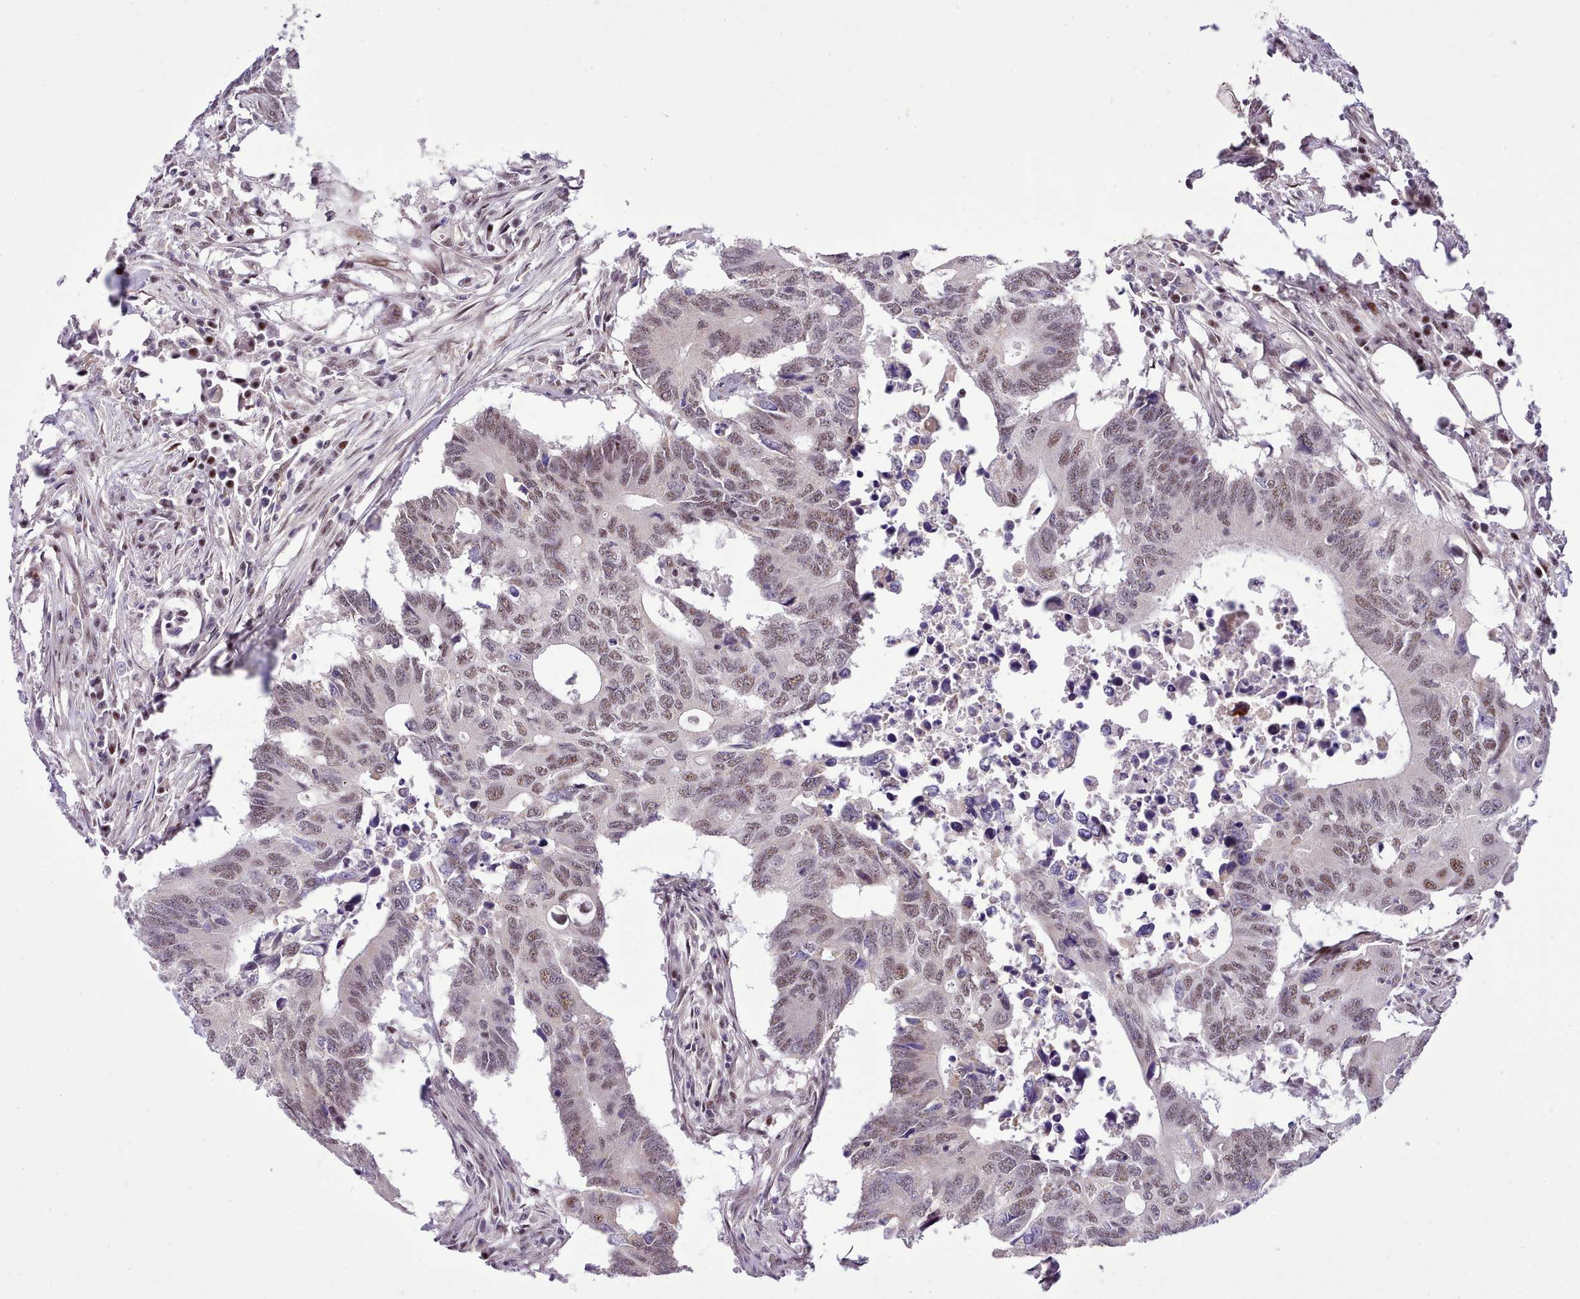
{"staining": {"intensity": "weak", "quantity": "25%-75%", "location": "nuclear"}, "tissue": "colorectal cancer", "cell_type": "Tumor cells", "image_type": "cancer", "snomed": [{"axis": "morphology", "description": "Adenocarcinoma, NOS"}, {"axis": "topography", "description": "Colon"}], "caption": "Adenocarcinoma (colorectal) tissue reveals weak nuclear positivity in approximately 25%-75% of tumor cells", "gene": "HOXB7", "patient": {"sex": "male", "age": 71}}